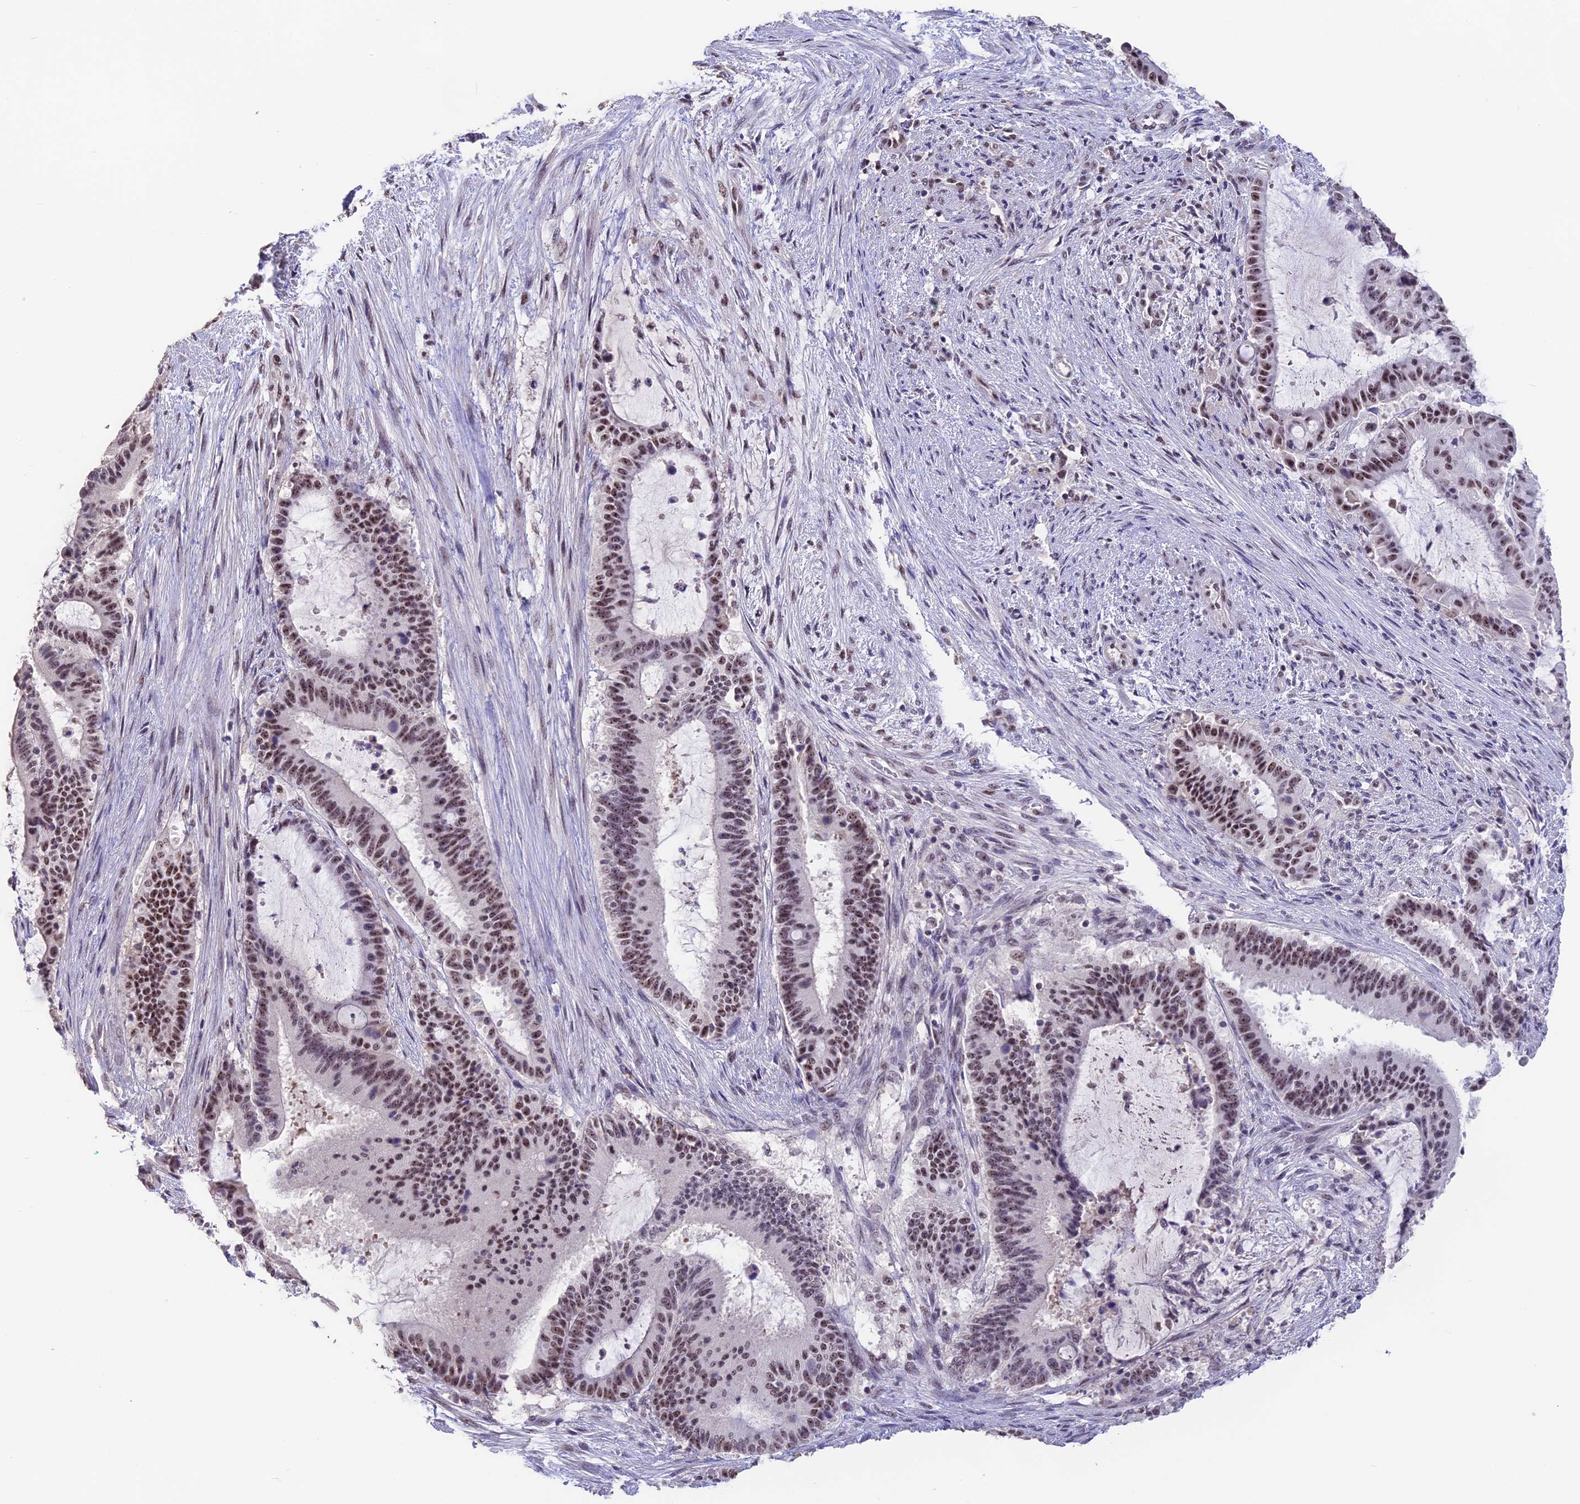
{"staining": {"intensity": "moderate", "quantity": ">75%", "location": "nuclear"}, "tissue": "liver cancer", "cell_type": "Tumor cells", "image_type": "cancer", "snomed": [{"axis": "morphology", "description": "Normal tissue, NOS"}, {"axis": "morphology", "description": "Cholangiocarcinoma"}, {"axis": "topography", "description": "Liver"}, {"axis": "topography", "description": "Peripheral nerve tissue"}], "caption": "The histopathology image exhibits staining of liver cancer, revealing moderate nuclear protein expression (brown color) within tumor cells.", "gene": "SETD2", "patient": {"sex": "female", "age": 73}}